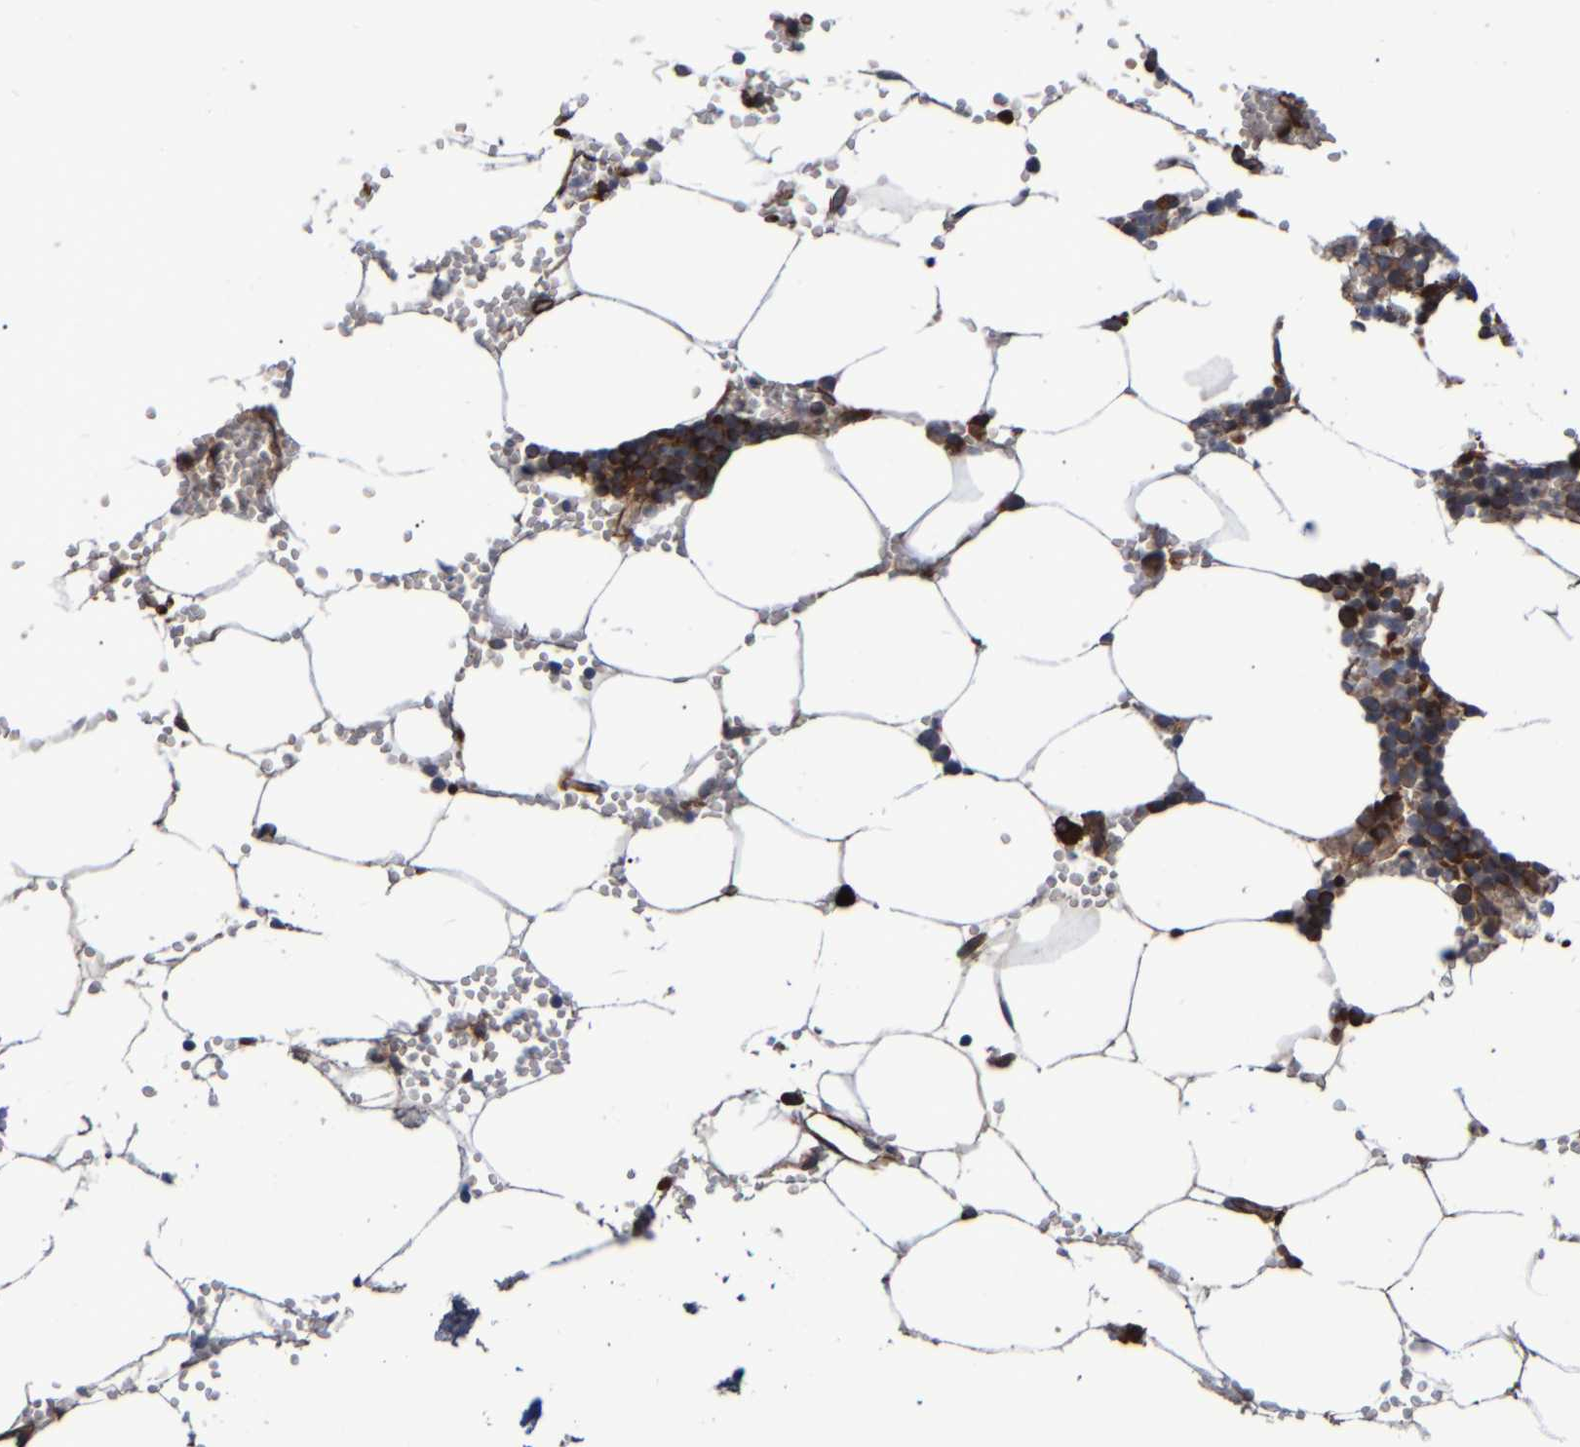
{"staining": {"intensity": "strong", "quantity": "25%-75%", "location": "cytoplasmic/membranous"}, "tissue": "bone marrow", "cell_type": "Hematopoietic cells", "image_type": "normal", "snomed": [{"axis": "morphology", "description": "Normal tissue, NOS"}, {"axis": "topography", "description": "Bone marrow"}], "caption": "Approximately 25%-75% of hematopoietic cells in unremarkable bone marrow show strong cytoplasmic/membranous protein expression as visualized by brown immunohistochemical staining.", "gene": "SPAG5", "patient": {"sex": "male", "age": 70}}